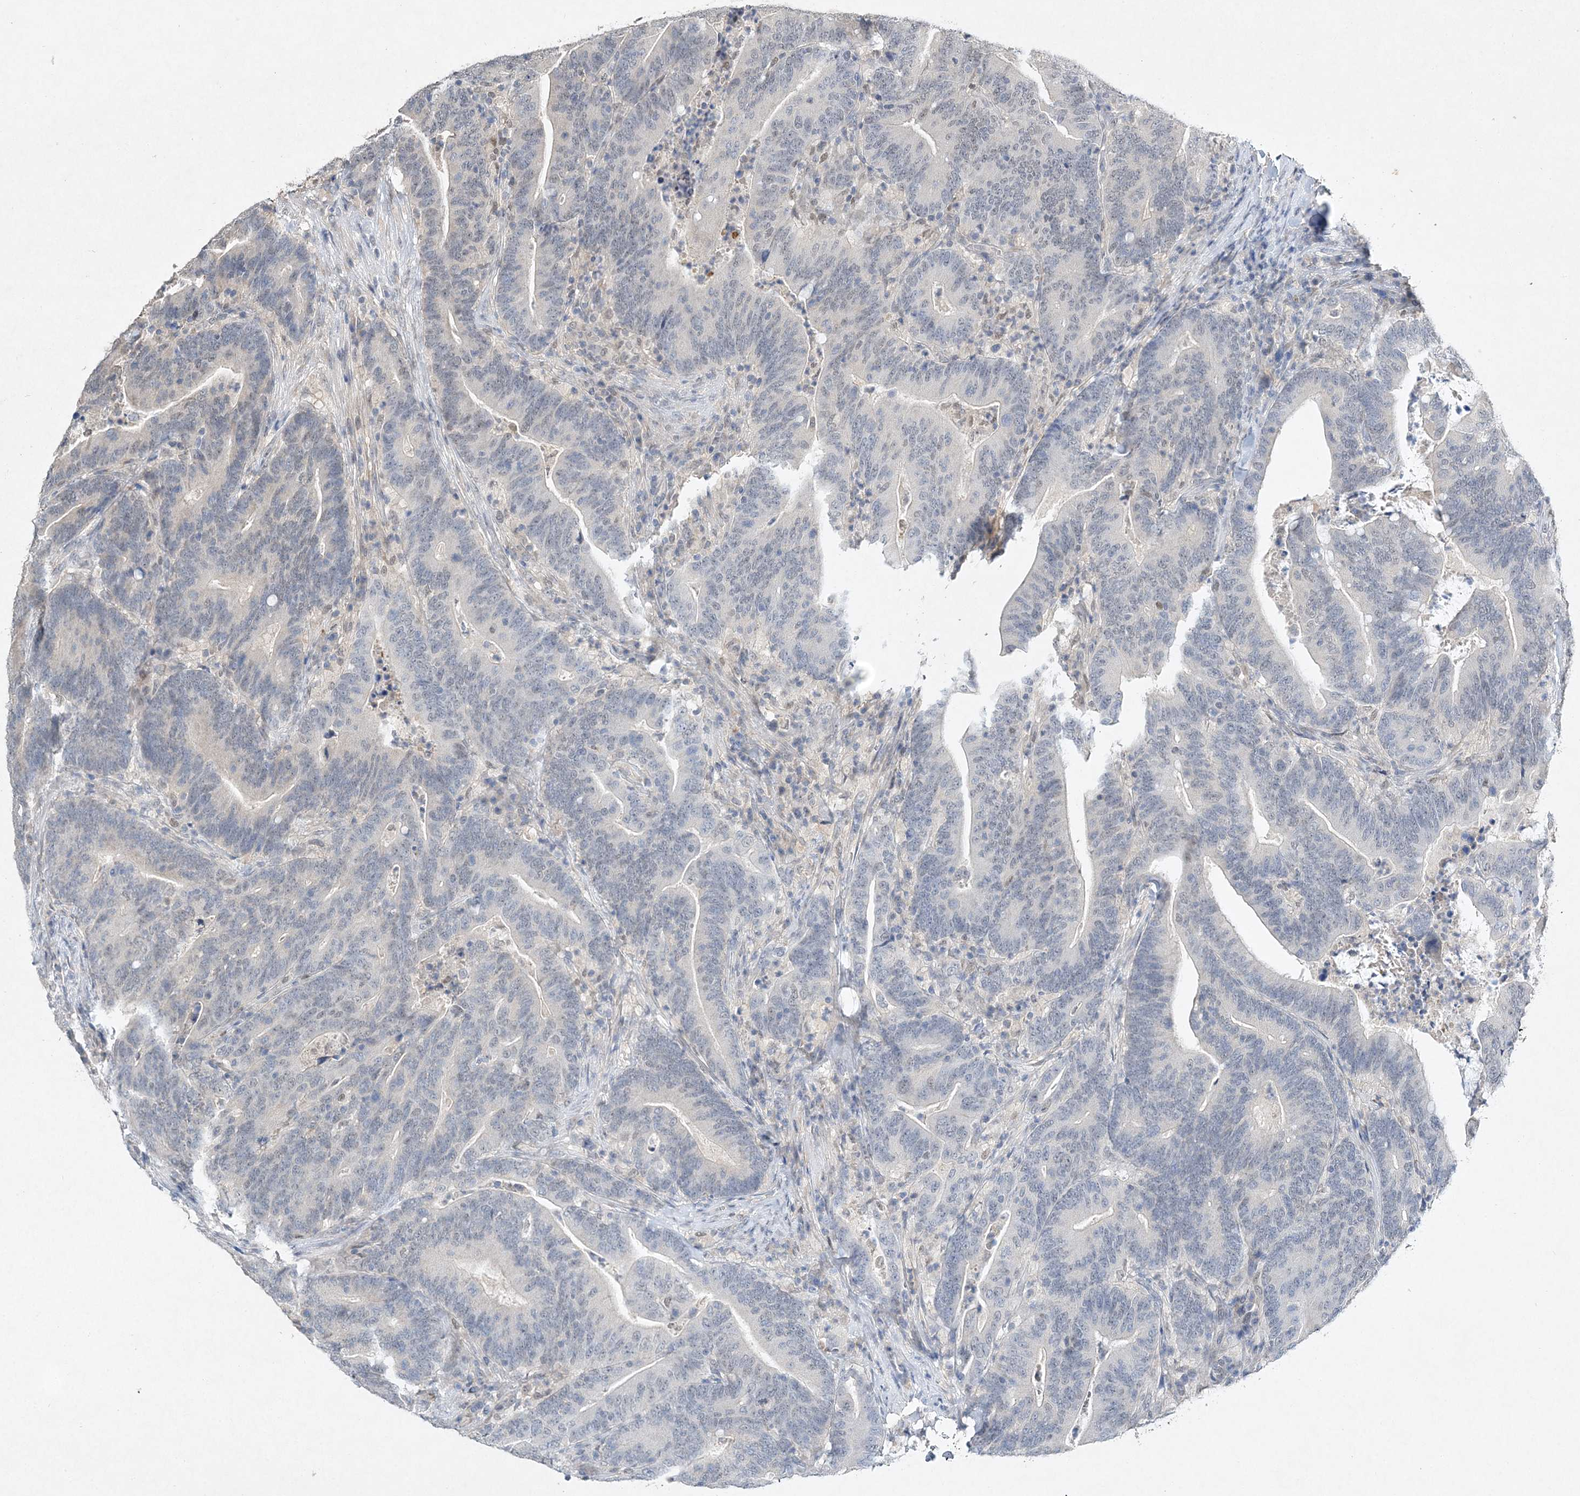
{"staining": {"intensity": "negative", "quantity": "none", "location": "none"}, "tissue": "colorectal cancer", "cell_type": "Tumor cells", "image_type": "cancer", "snomed": [{"axis": "morphology", "description": "Adenocarcinoma, NOS"}, {"axis": "topography", "description": "Colon"}], "caption": "Human adenocarcinoma (colorectal) stained for a protein using IHC reveals no positivity in tumor cells.", "gene": "MAT2B", "patient": {"sex": "female", "age": 67}}